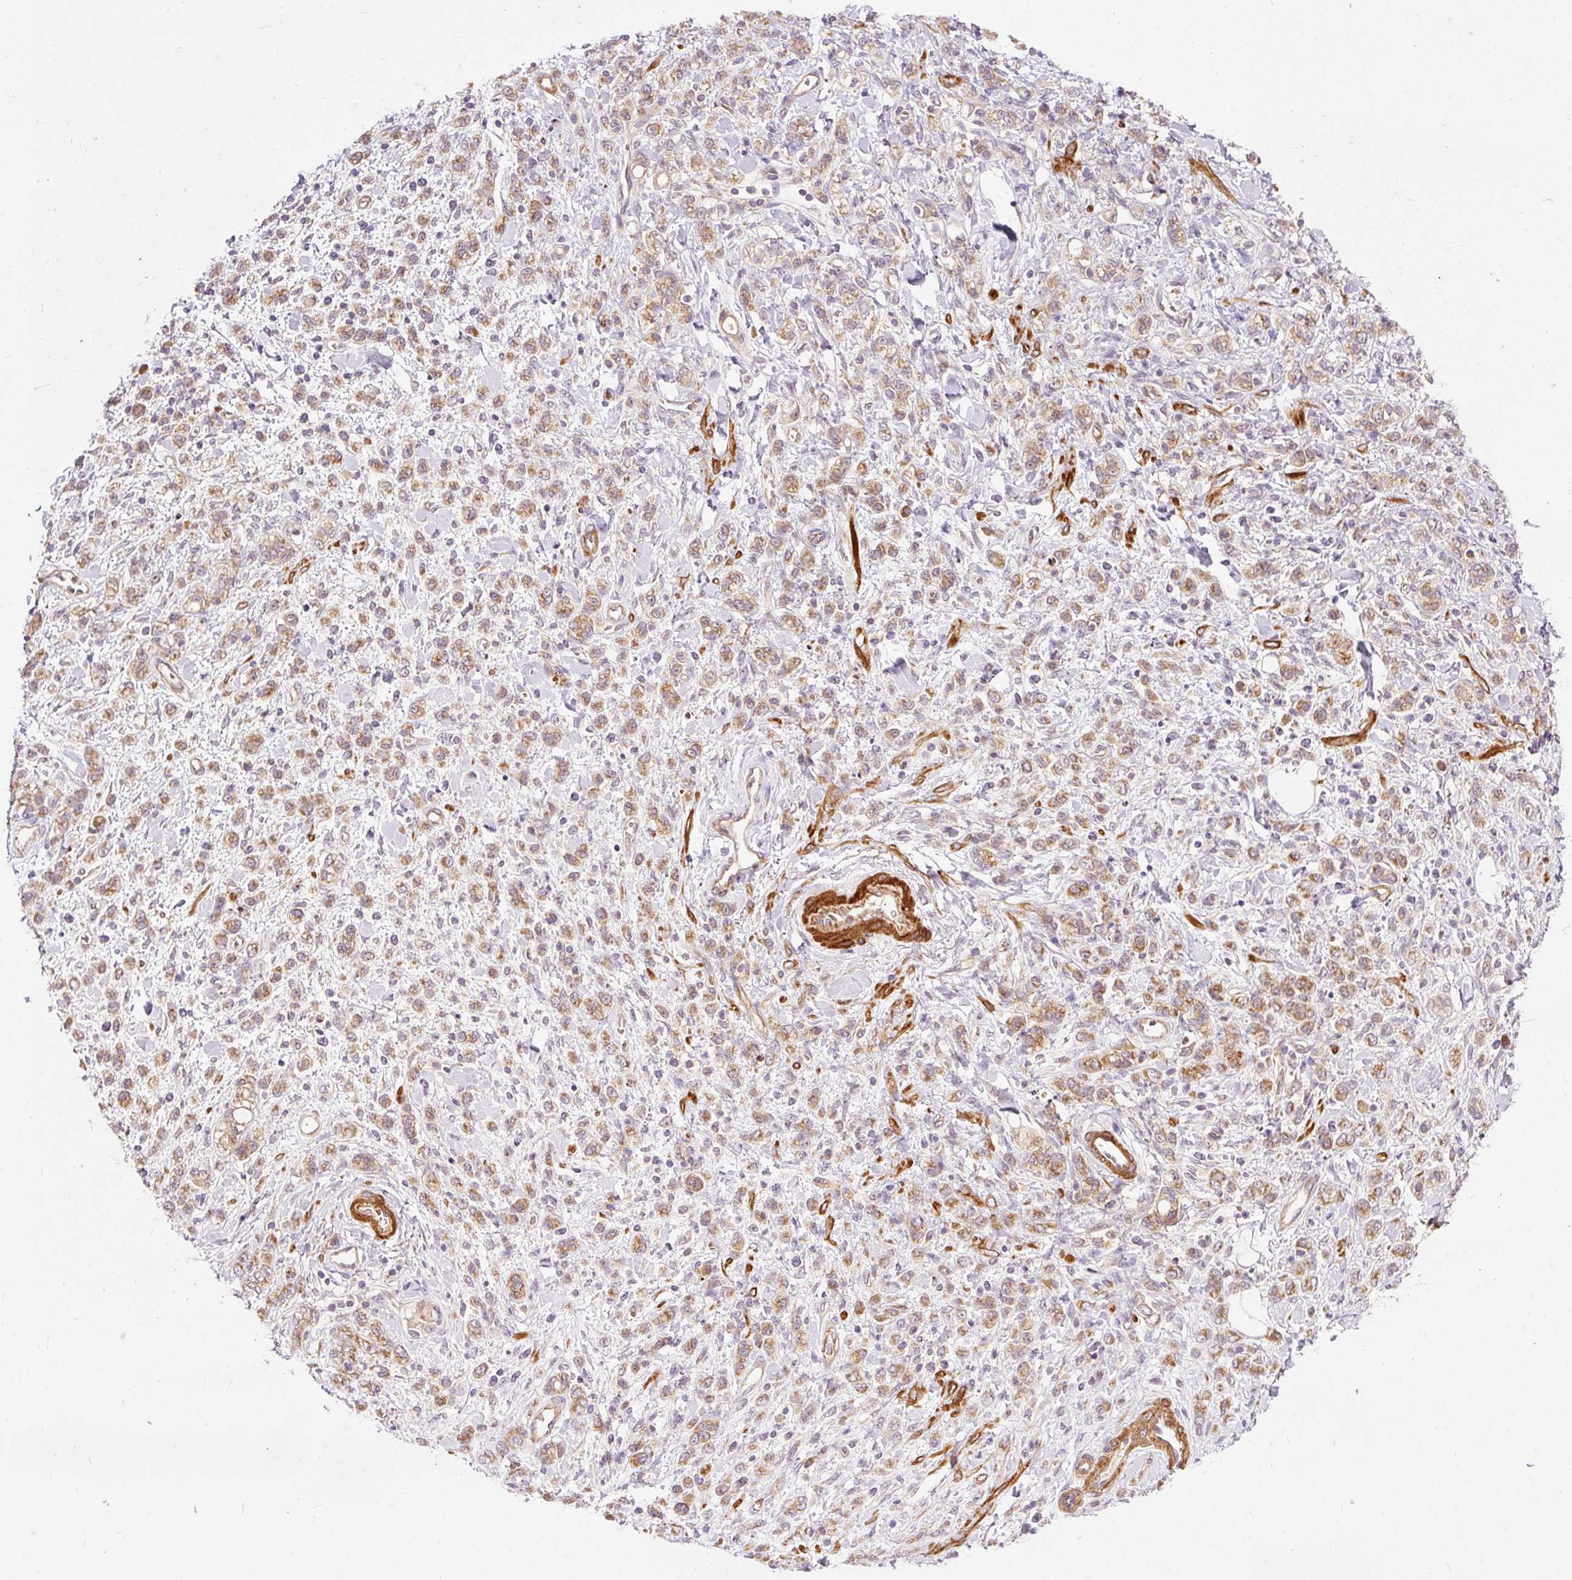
{"staining": {"intensity": "moderate", "quantity": ">75%", "location": "cytoplasmic/membranous"}, "tissue": "stomach cancer", "cell_type": "Tumor cells", "image_type": "cancer", "snomed": [{"axis": "morphology", "description": "Adenocarcinoma, NOS"}, {"axis": "topography", "description": "Stomach"}], "caption": "Protein staining demonstrates moderate cytoplasmic/membranous positivity in about >75% of tumor cells in stomach adenocarcinoma. Nuclei are stained in blue.", "gene": "RIPOR3", "patient": {"sex": "male", "age": 77}}